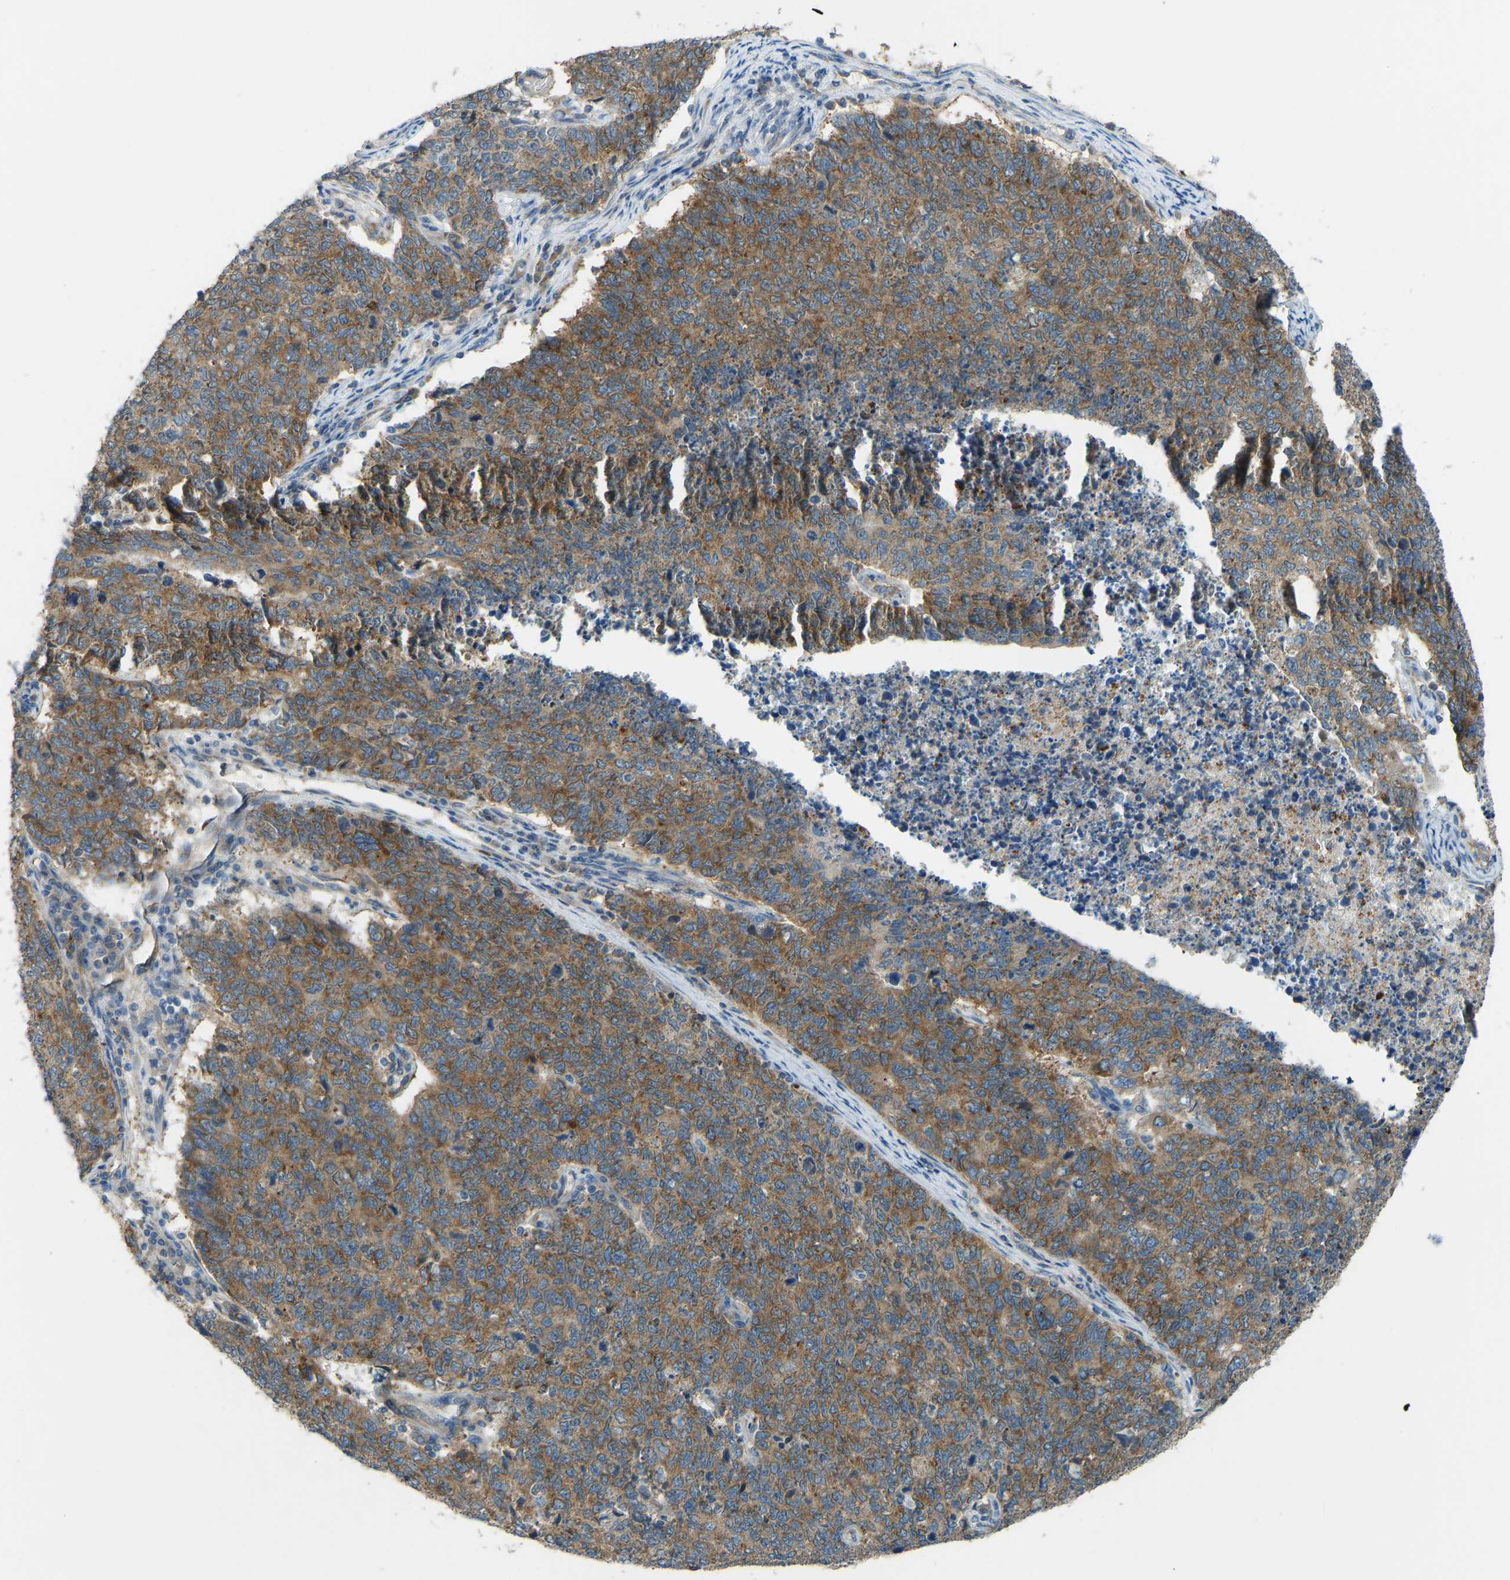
{"staining": {"intensity": "moderate", "quantity": ">75%", "location": "cytoplasmic/membranous"}, "tissue": "cervical cancer", "cell_type": "Tumor cells", "image_type": "cancer", "snomed": [{"axis": "morphology", "description": "Squamous cell carcinoma, NOS"}, {"axis": "topography", "description": "Cervix"}], "caption": "Protein expression by immunohistochemistry (IHC) displays moderate cytoplasmic/membranous staining in approximately >75% of tumor cells in cervical cancer.", "gene": "STAU2", "patient": {"sex": "female", "age": 63}}